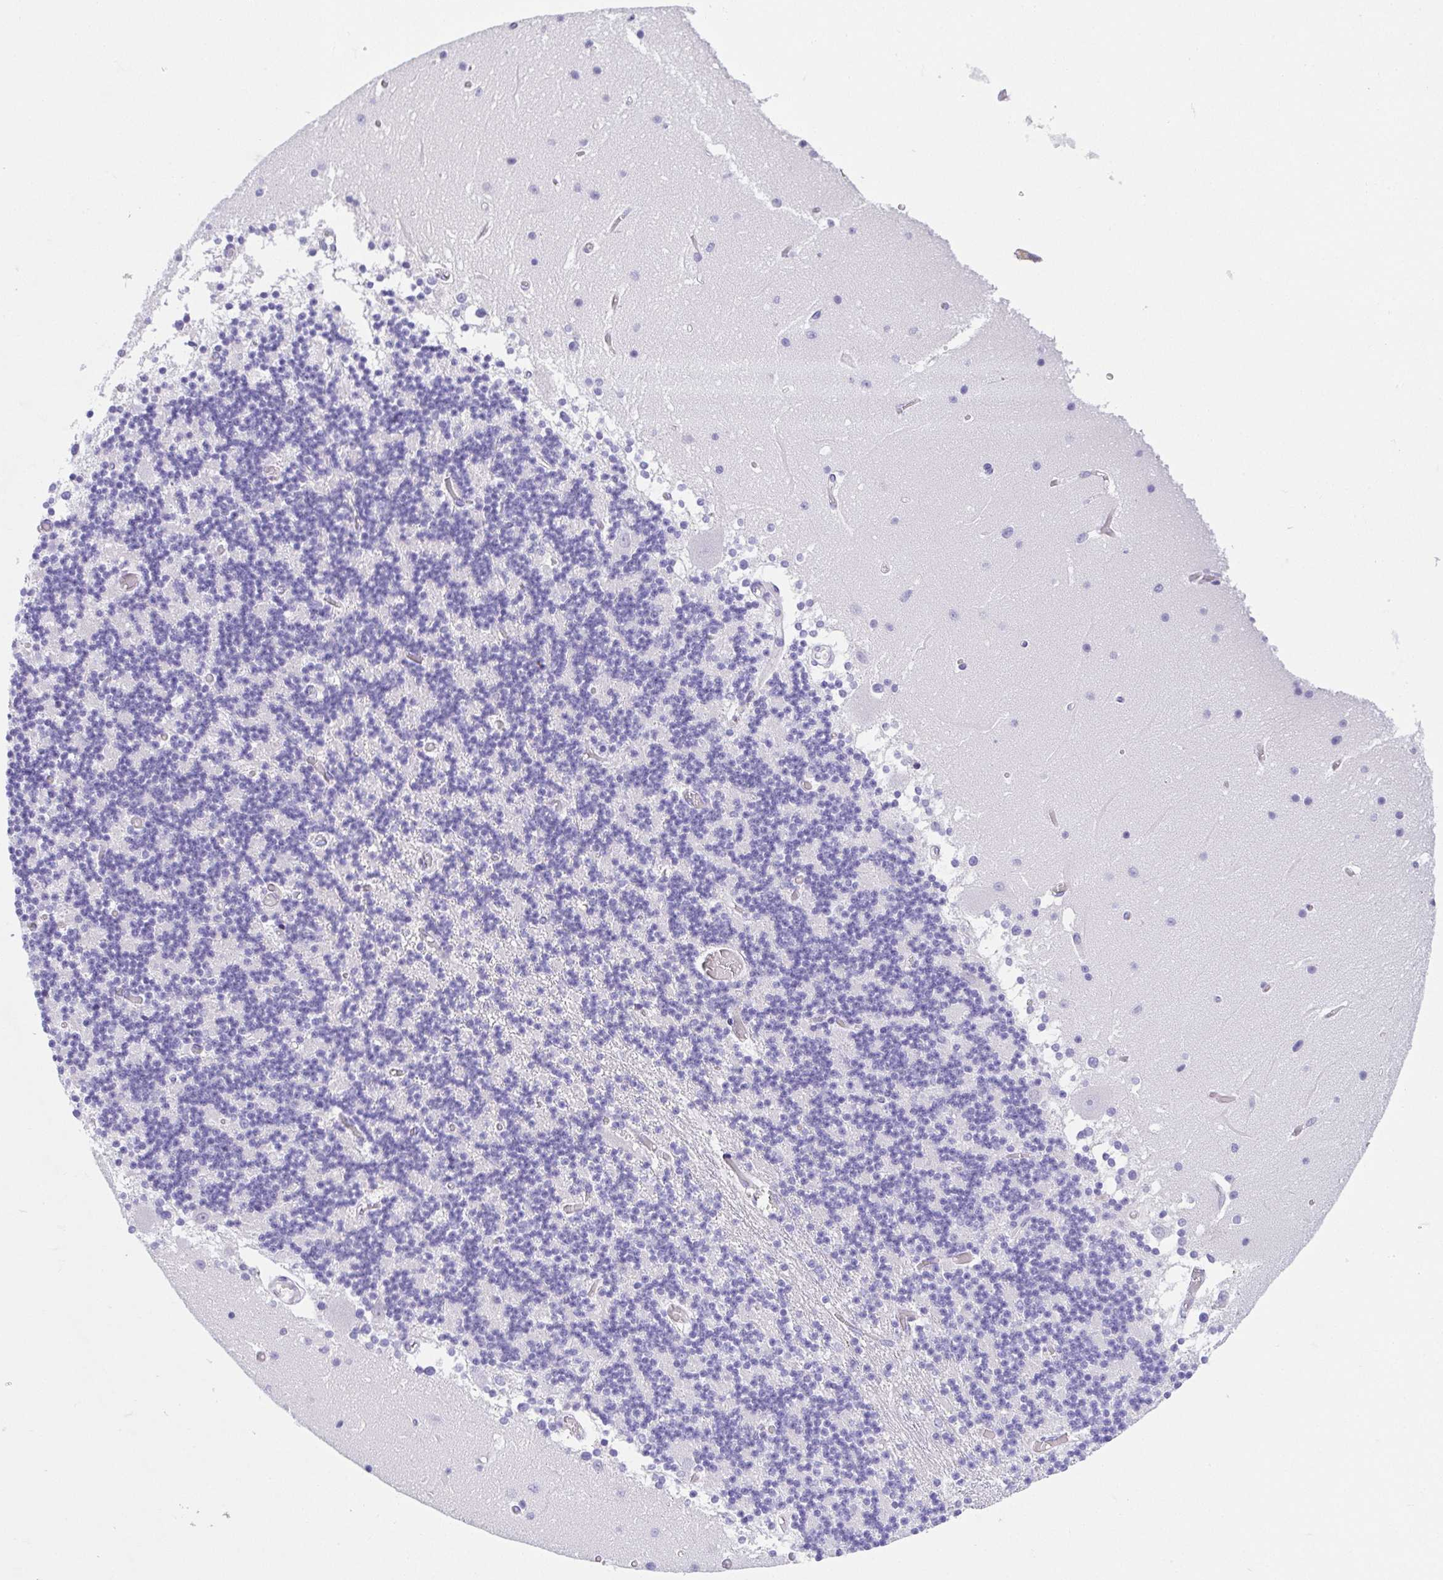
{"staining": {"intensity": "negative", "quantity": "none", "location": "none"}, "tissue": "cerebellum", "cell_type": "Cells in granular layer", "image_type": "normal", "snomed": [{"axis": "morphology", "description": "Normal tissue, NOS"}, {"axis": "topography", "description": "Cerebellum"}], "caption": "An IHC micrograph of benign cerebellum is shown. There is no staining in cells in granular layer of cerebellum. (DAB immunohistochemistry, high magnification).", "gene": "LUZP4", "patient": {"sex": "female", "age": 28}}